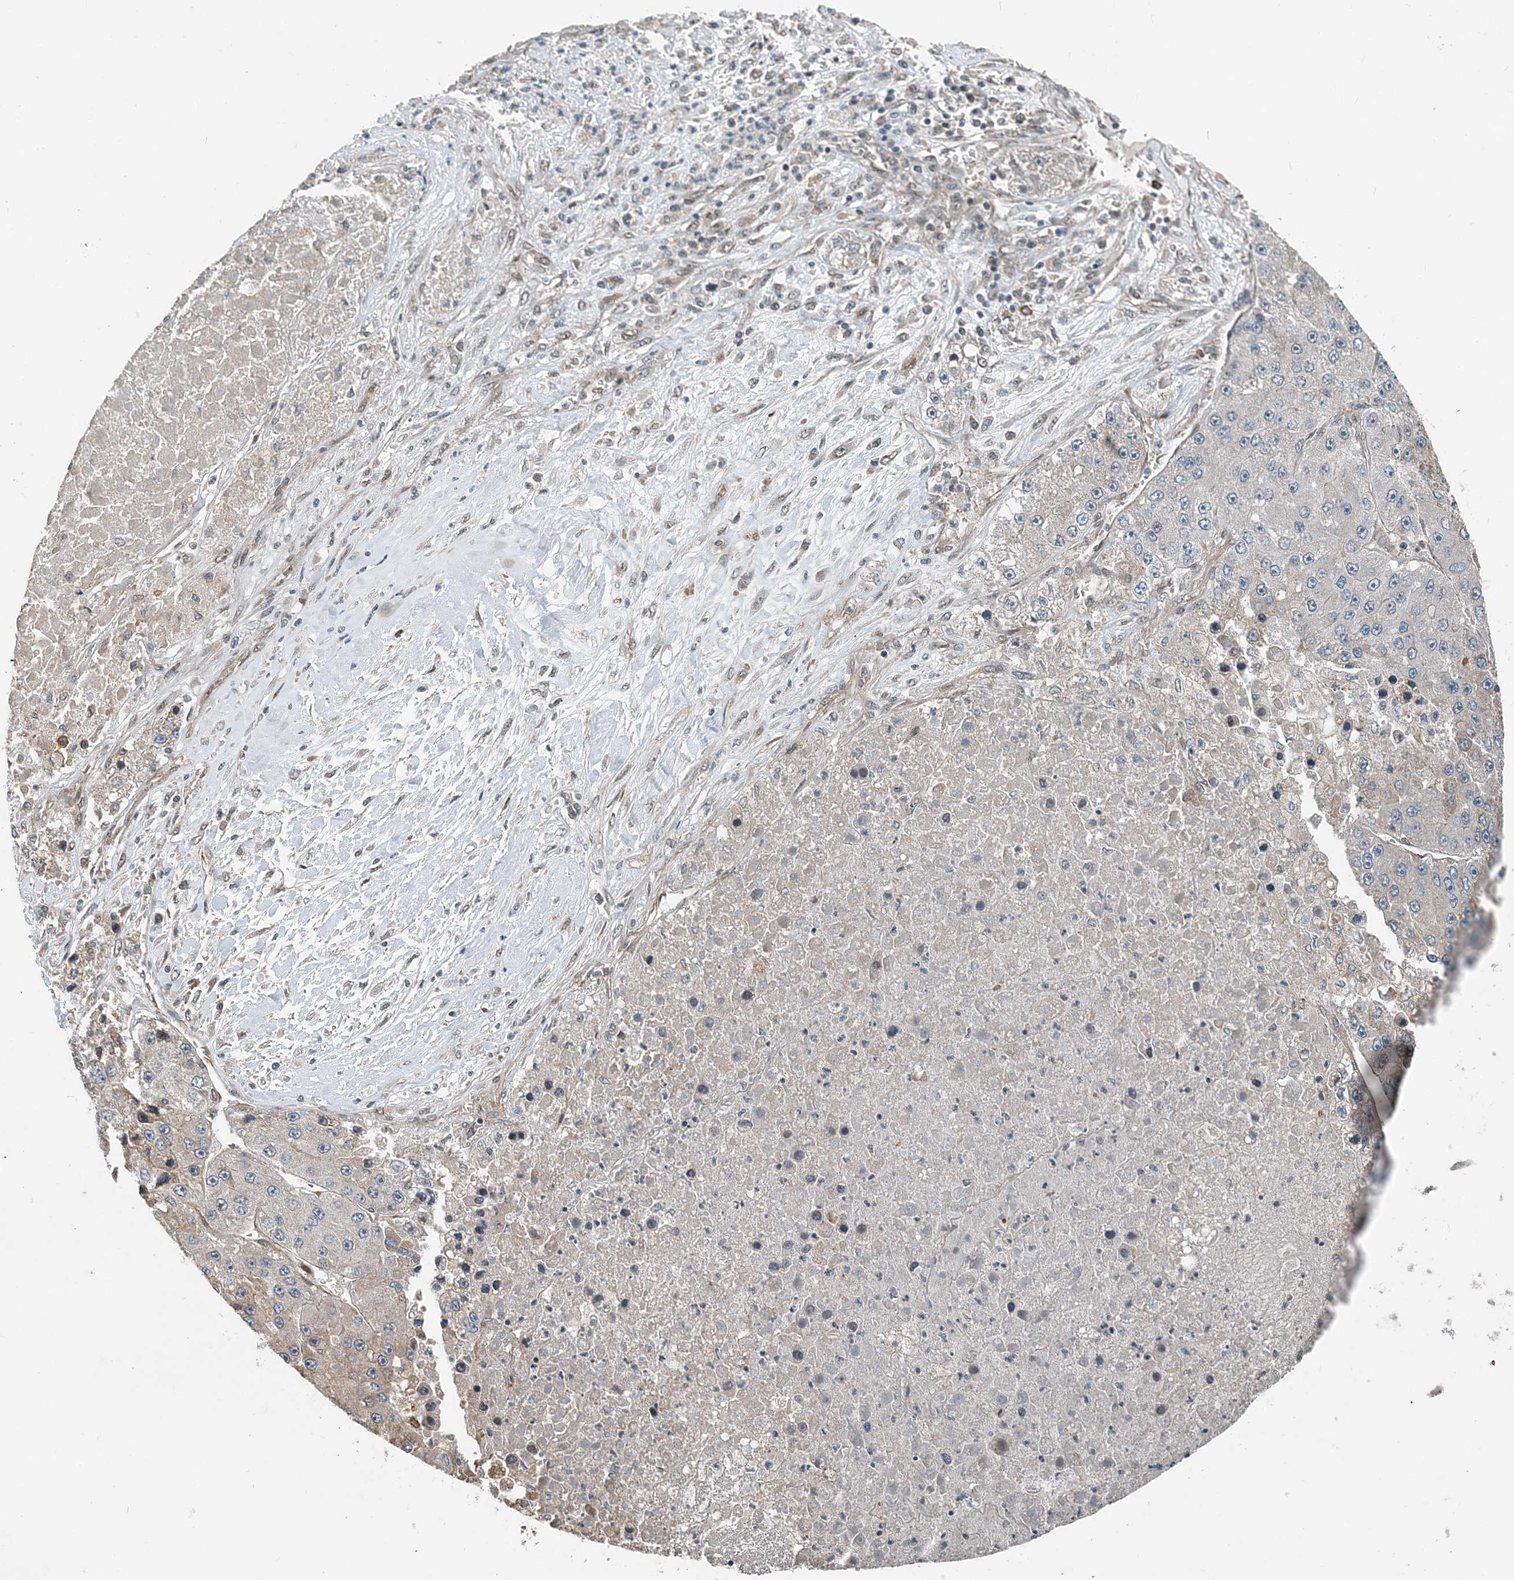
{"staining": {"intensity": "negative", "quantity": "none", "location": "none"}, "tissue": "liver cancer", "cell_type": "Tumor cells", "image_type": "cancer", "snomed": [{"axis": "morphology", "description": "Carcinoma, Hepatocellular, NOS"}, {"axis": "topography", "description": "Liver"}], "caption": "This is an immunohistochemistry (IHC) image of human liver cancer (hepatocellular carcinoma). There is no positivity in tumor cells.", "gene": "SMPD3", "patient": {"sex": "female", "age": 73}}